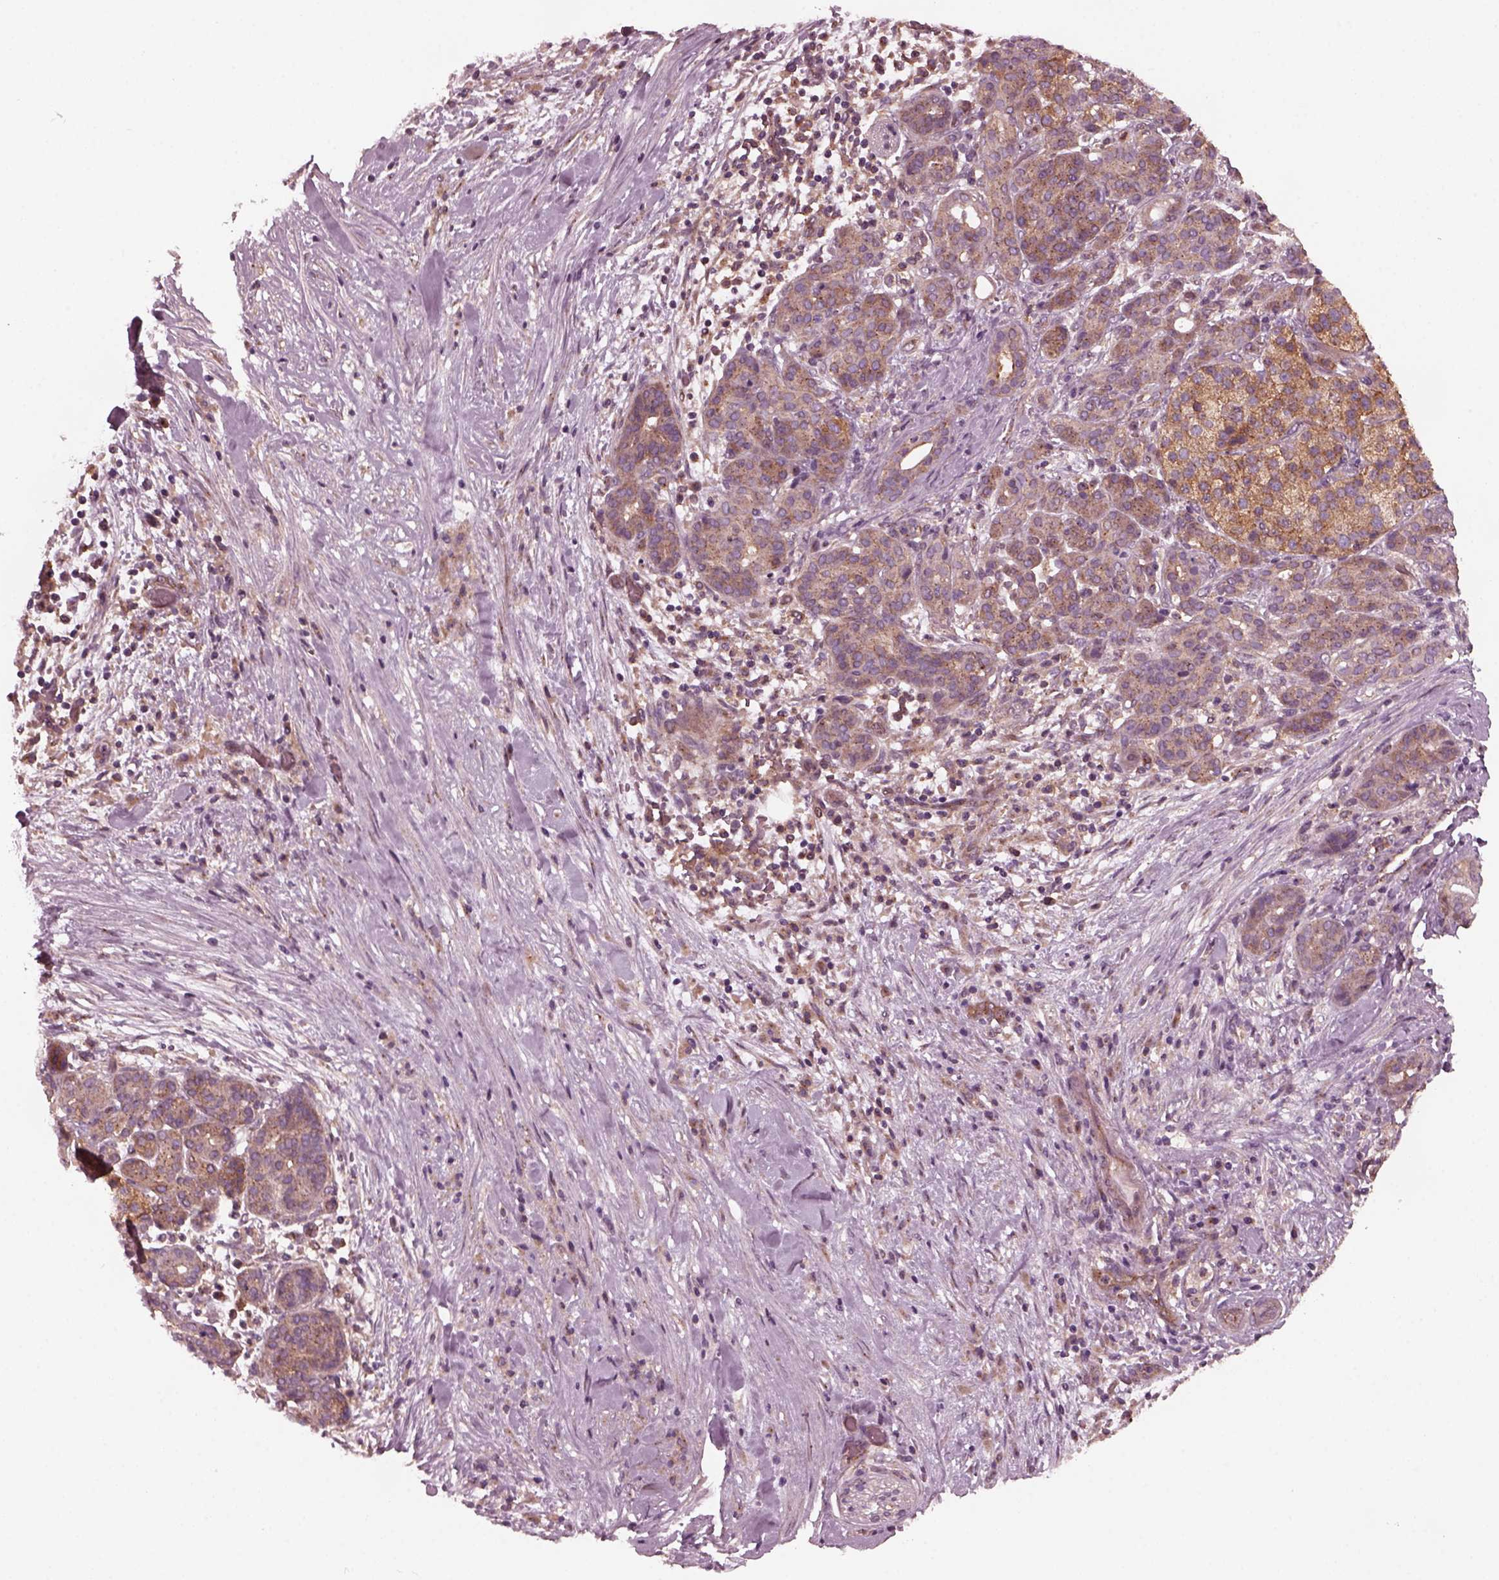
{"staining": {"intensity": "moderate", "quantity": ">75%", "location": "cytoplasmic/membranous"}, "tissue": "pancreatic cancer", "cell_type": "Tumor cells", "image_type": "cancer", "snomed": [{"axis": "morphology", "description": "Adenocarcinoma, NOS"}, {"axis": "topography", "description": "Pancreas"}], "caption": "Protein staining by immunohistochemistry demonstrates moderate cytoplasmic/membranous expression in approximately >75% of tumor cells in pancreatic cancer.", "gene": "TUBG1", "patient": {"sex": "male", "age": 44}}